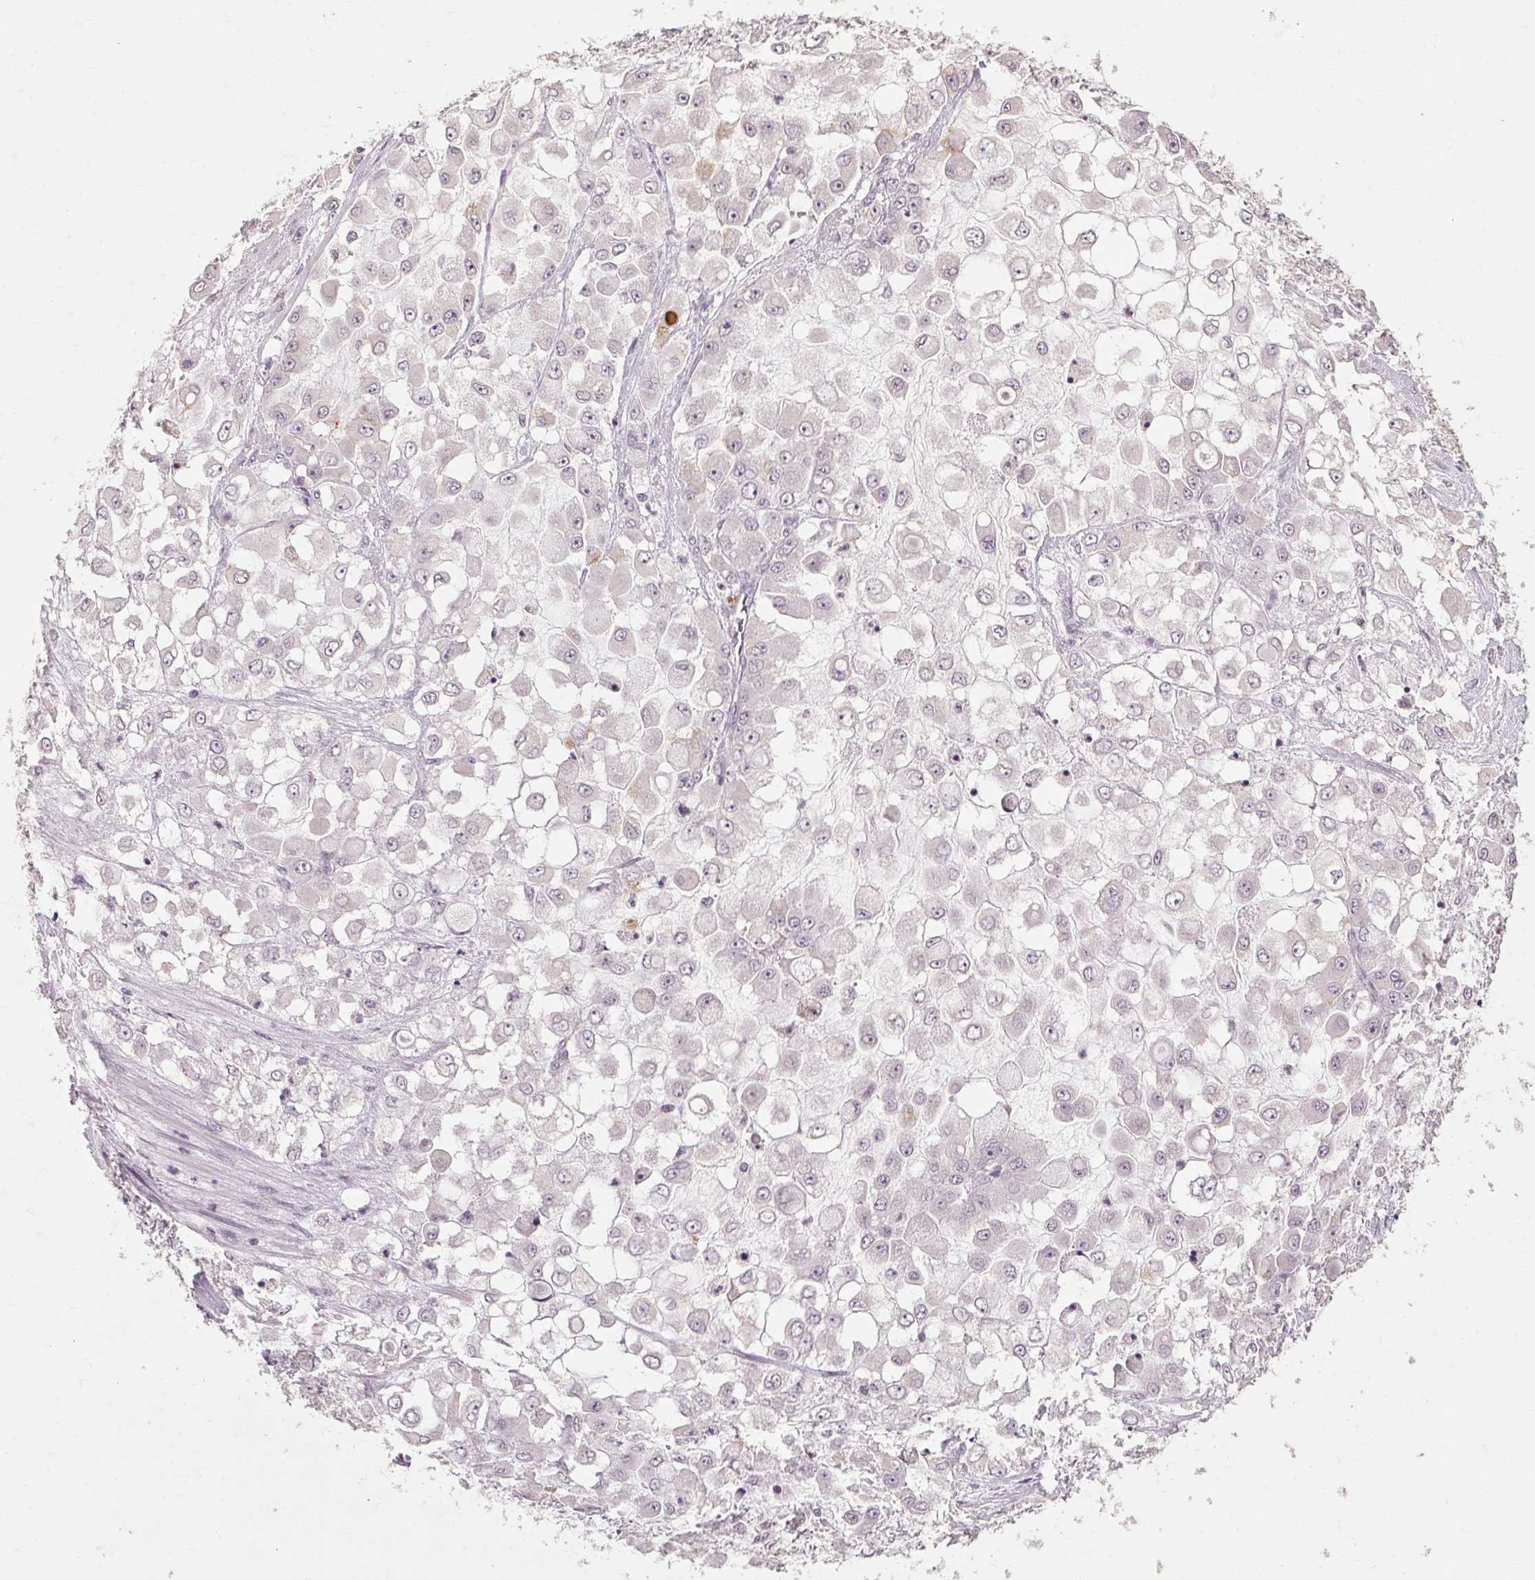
{"staining": {"intensity": "negative", "quantity": "none", "location": "none"}, "tissue": "stomach cancer", "cell_type": "Tumor cells", "image_type": "cancer", "snomed": [{"axis": "morphology", "description": "Adenocarcinoma, NOS"}, {"axis": "topography", "description": "Stomach"}], "caption": "Stomach adenocarcinoma was stained to show a protein in brown. There is no significant staining in tumor cells.", "gene": "POMC", "patient": {"sex": "female", "age": 76}}